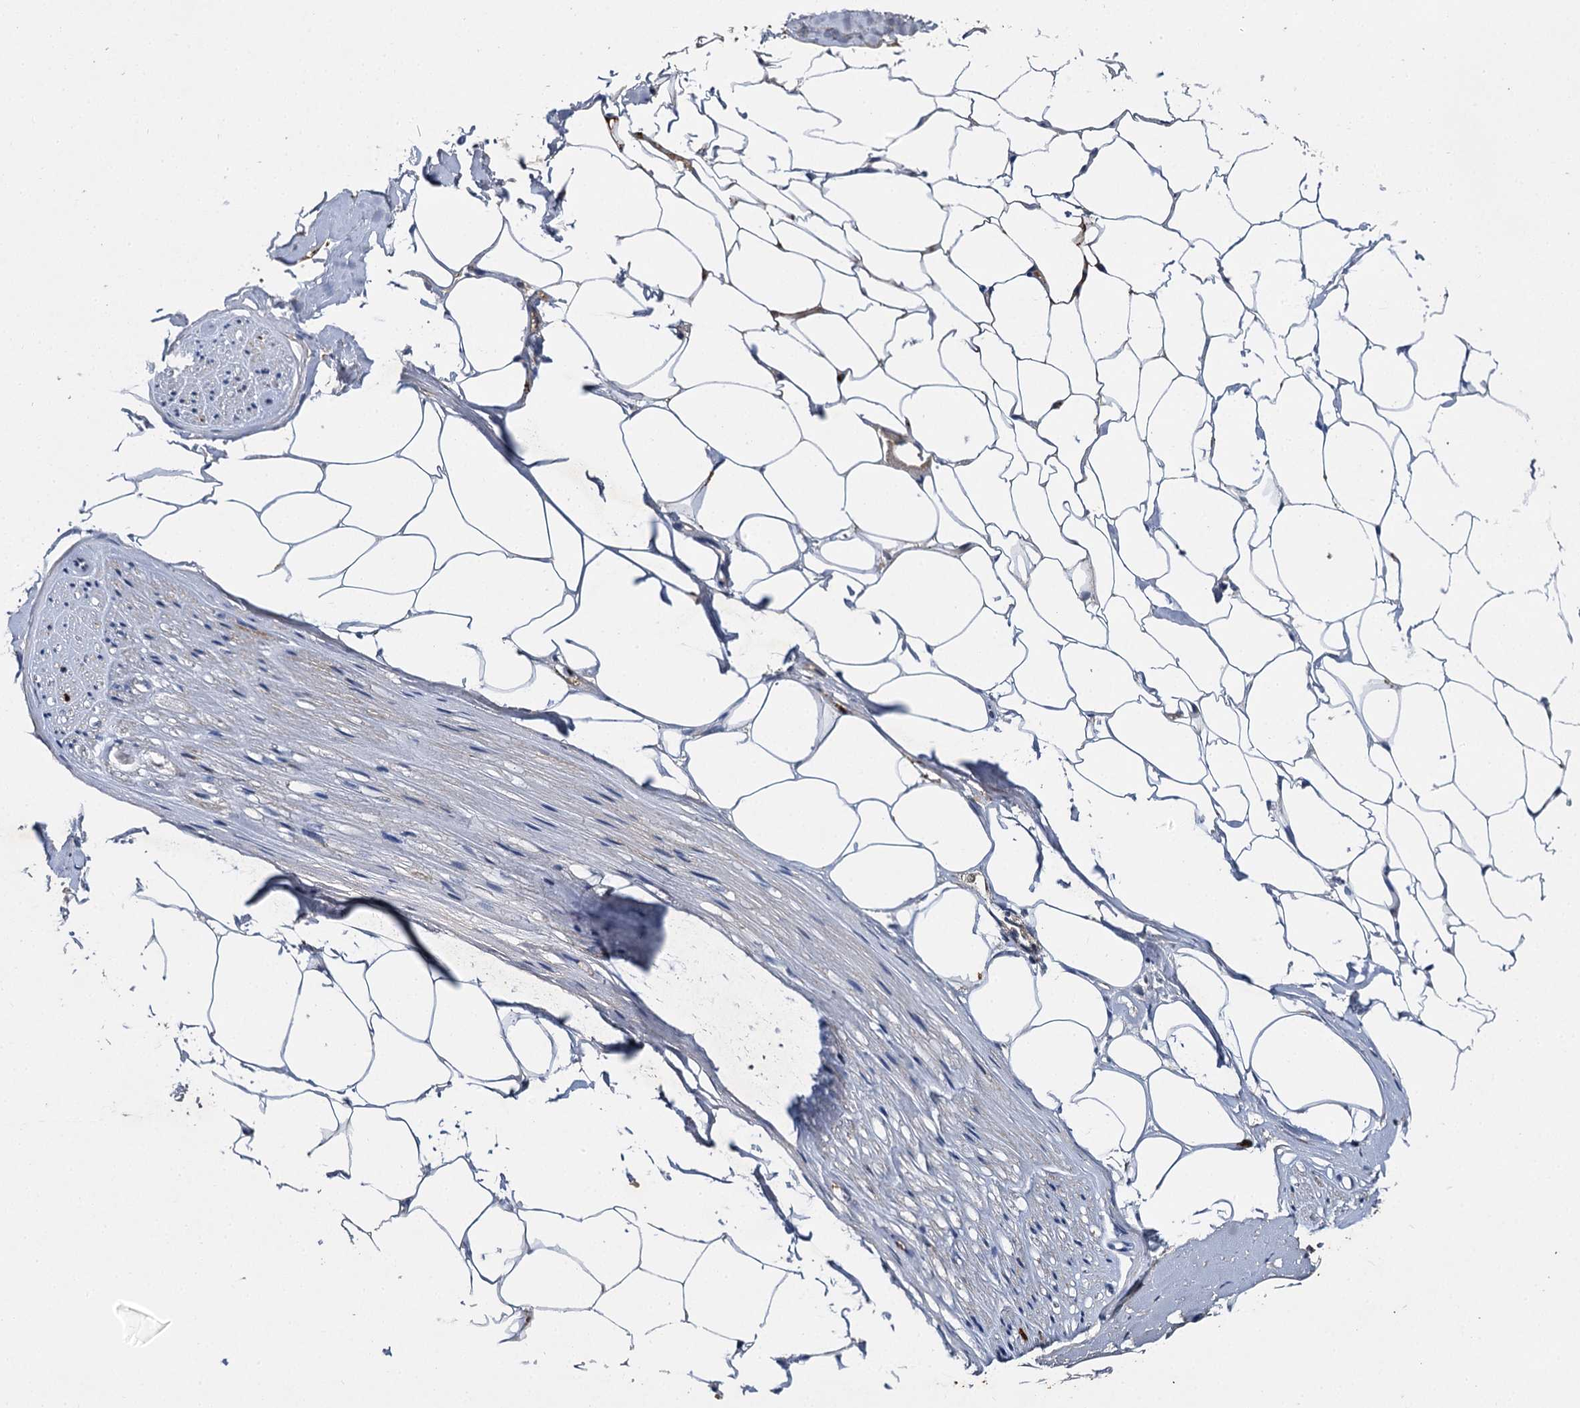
{"staining": {"intensity": "moderate", "quantity": ">75%", "location": "cytoplasmic/membranous"}, "tissue": "adipose tissue", "cell_type": "Adipocytes", "image_type": "normal", "snomed": [{"axis": "morphology", "description": "Normal tissue, NOS"}, {"axis": "morphology", "description": "Adenocarcinoma, Low grade"}, {"axis": "topography", "description": "Prostate"}, {"axis": "topography", "description": "Peripheral nerve tissue"}], "caption": "Benign adipose tissue displays moderate cytoplasmic/membranous staining in approximately >75% of adipocytes (DAB (3,3'-diaminobenzidine) IHC, brown staining for protein, blue staining for nuclei)..", "gene": "BCS1L", "patient": {"sex": "male", "age": 63}}